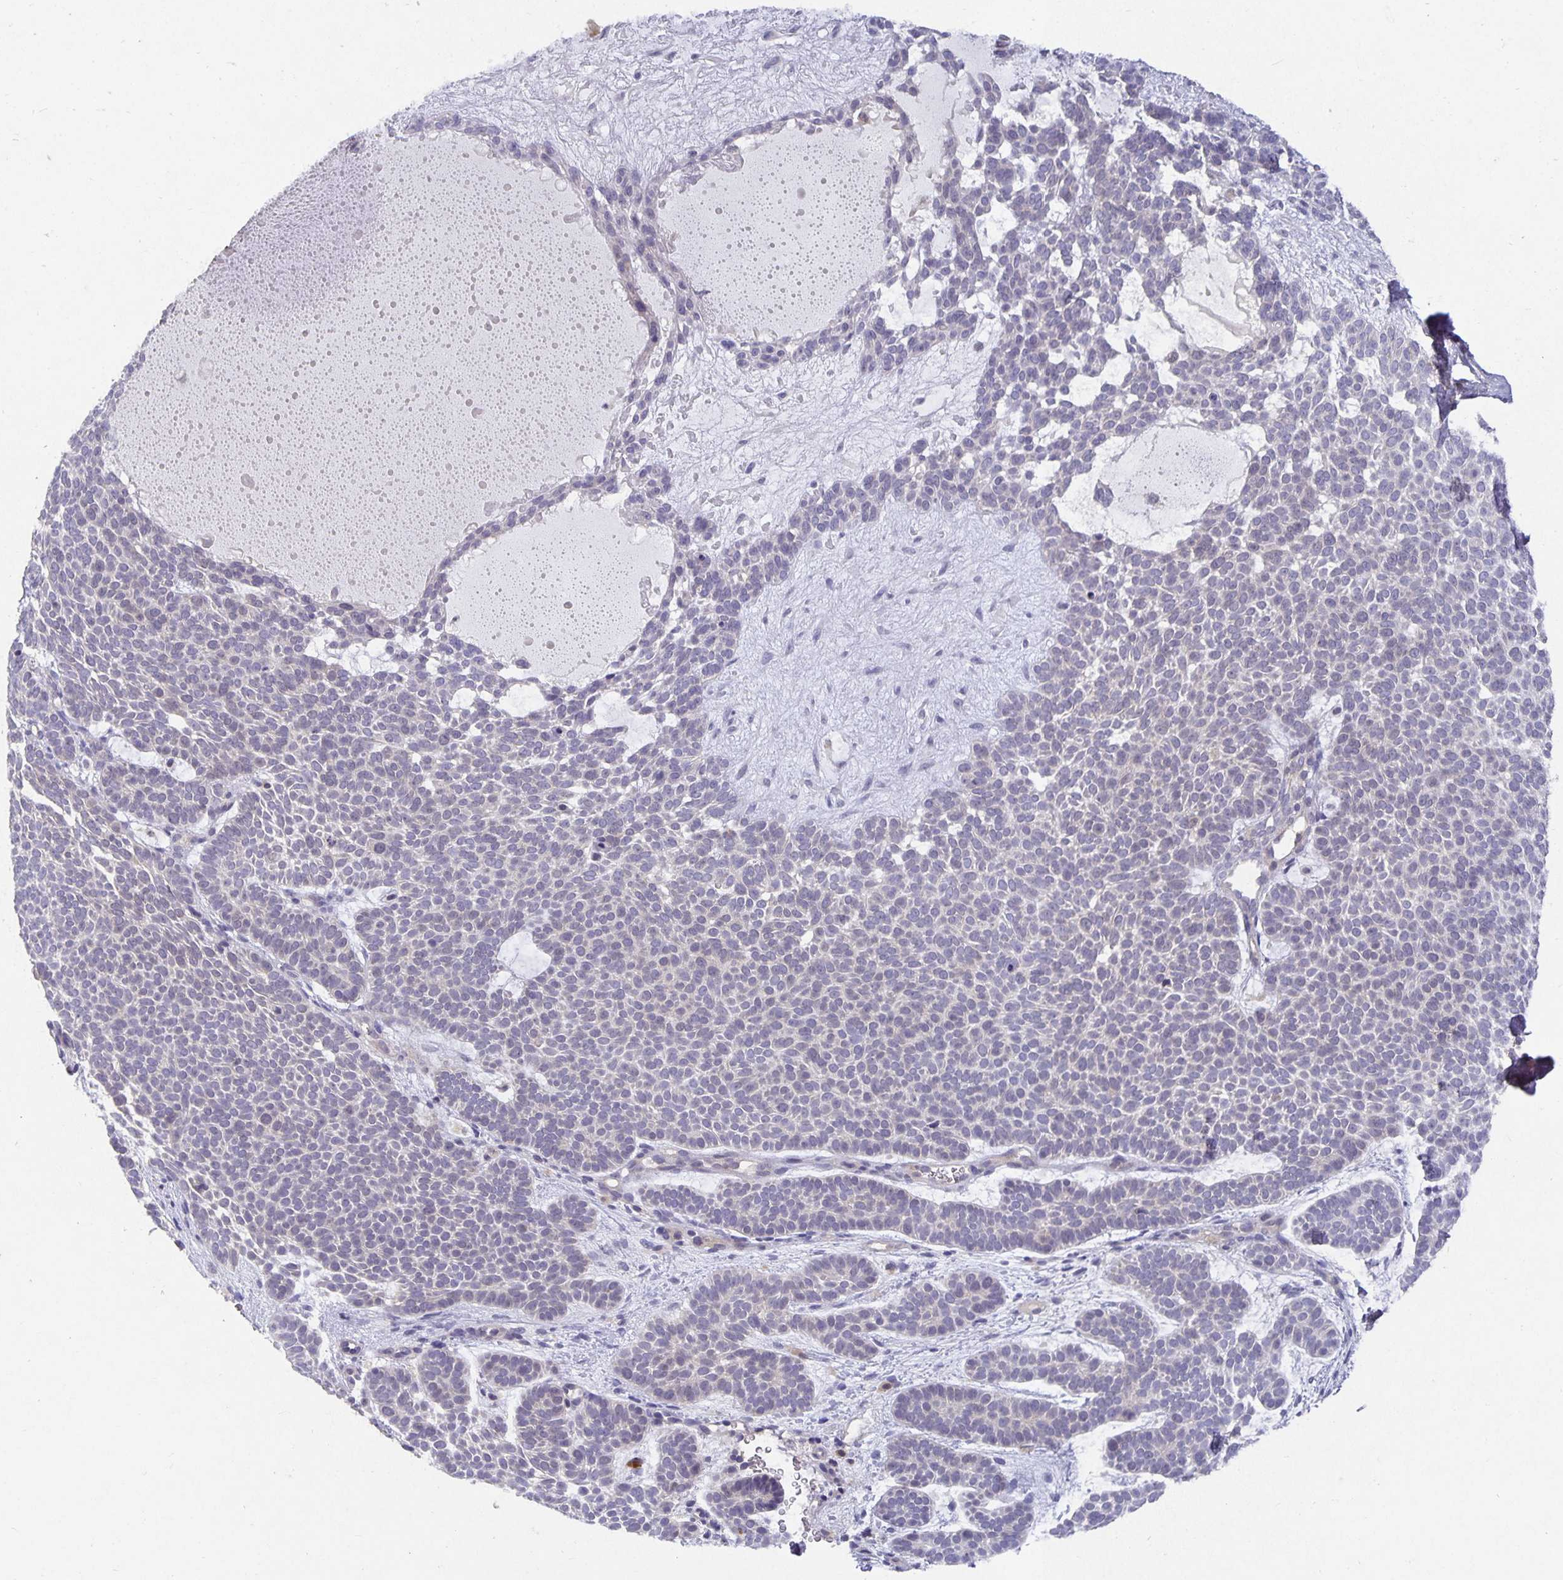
{"staining": {"intensity": "negative", "quantity": "none", "location": "none"}, "tissue": "skin cancer", "cell_type": "Tumor cells", "image_type": "cancer", "snomed": [{"axis": "morphology", "description": "Basal cell carcinoma"}, {"axis": "topography", "description": "Skin"}], "caption": "Tumor cells are negative for brown protein staining in basal cell carcinoma (skin).", "gene": "HEPN1", "patient": {"sex": "female", "age": 82}}